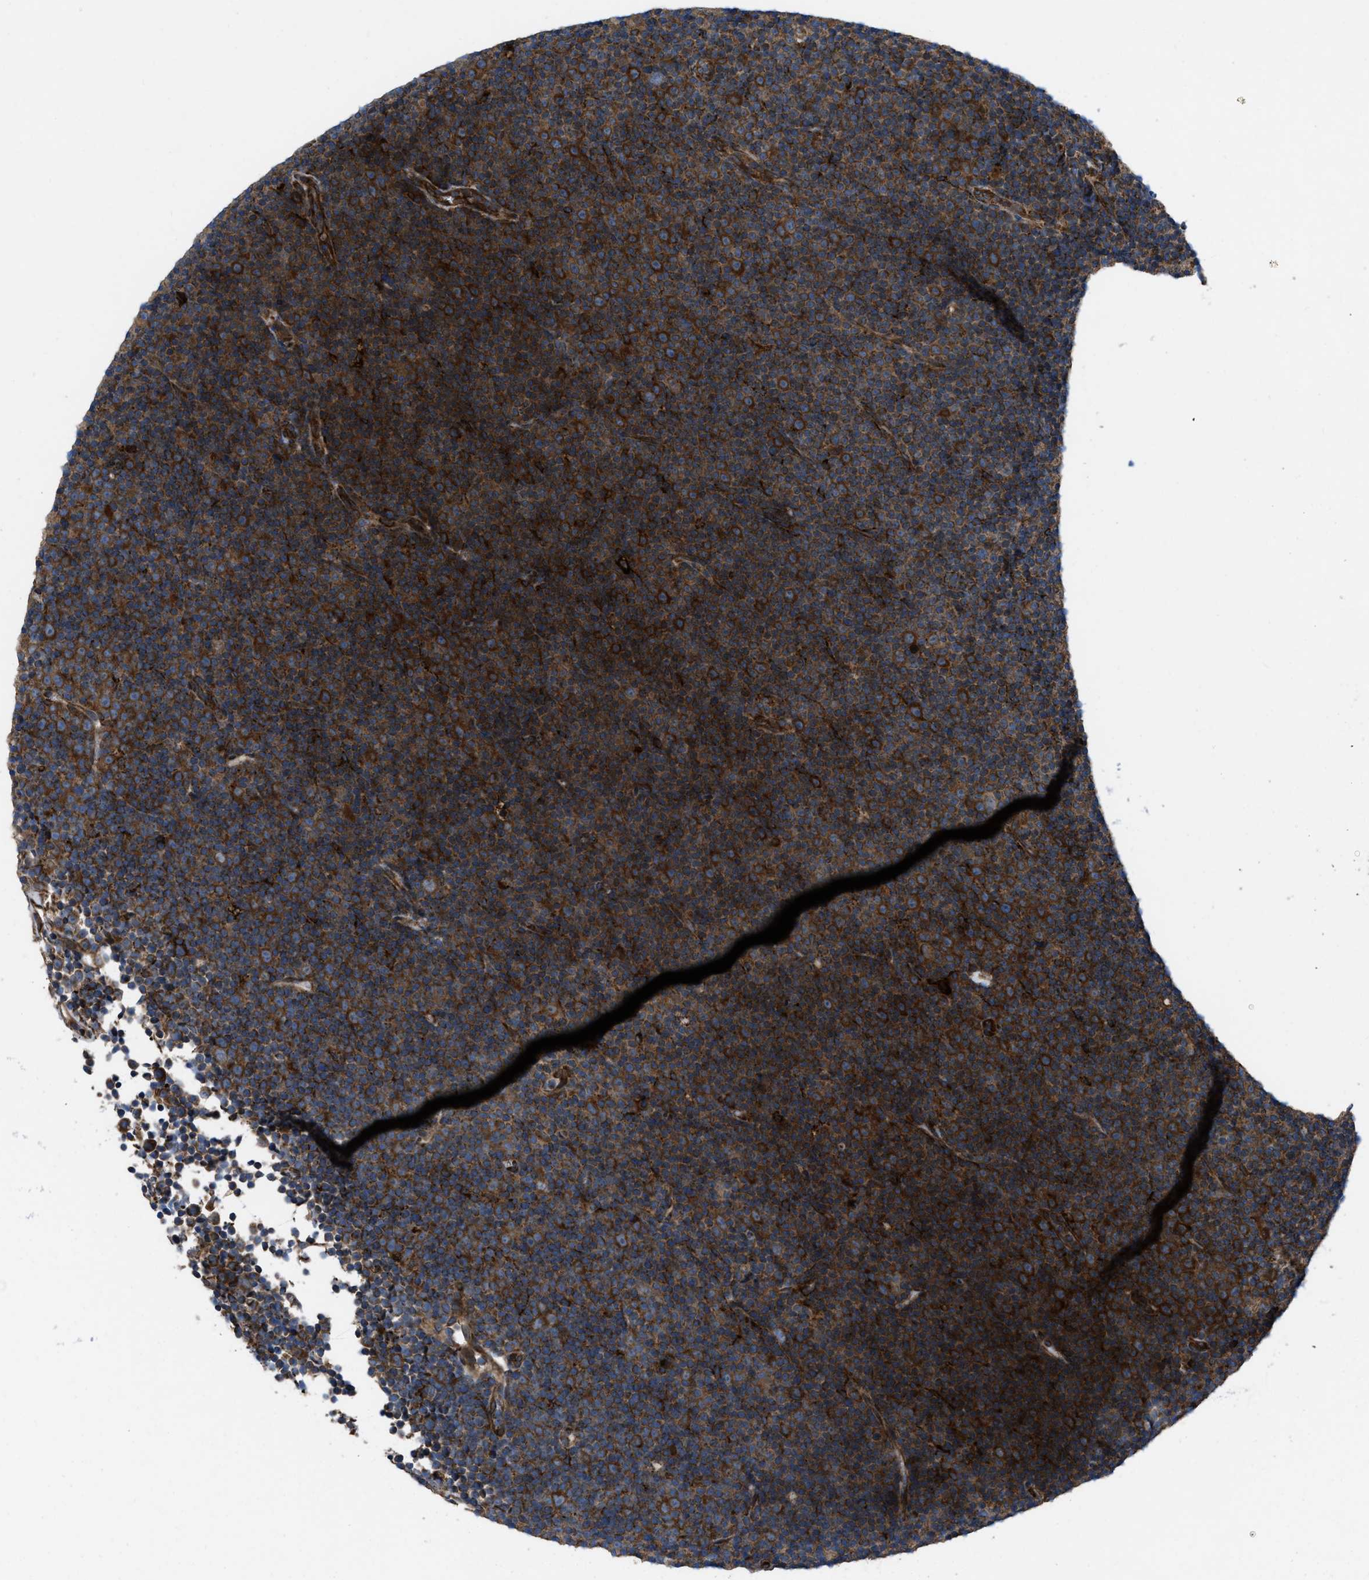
{"staining": {"intensity": "strong", "quantity": ">75%", "location": "cytoplasmic/membranous"}, "tissue": "lymphoma", "cell_type": "Tumor cells", "image_type": "cancer", "snomed": [{"axis": "morphology", "description": "Malignant lymphoma, non-Hodgkin's type, Low grade"}, {"axis": "topography", "description": "Lymph node"}], "caption": "There is high levels of strong cytoplasmic/membranous expression in tumor cells of lymphoma, as demonstrated by immunohistochemical staining (brown color).", "gene": "PER3", "patient": {"sex": "female", "age": 67}}